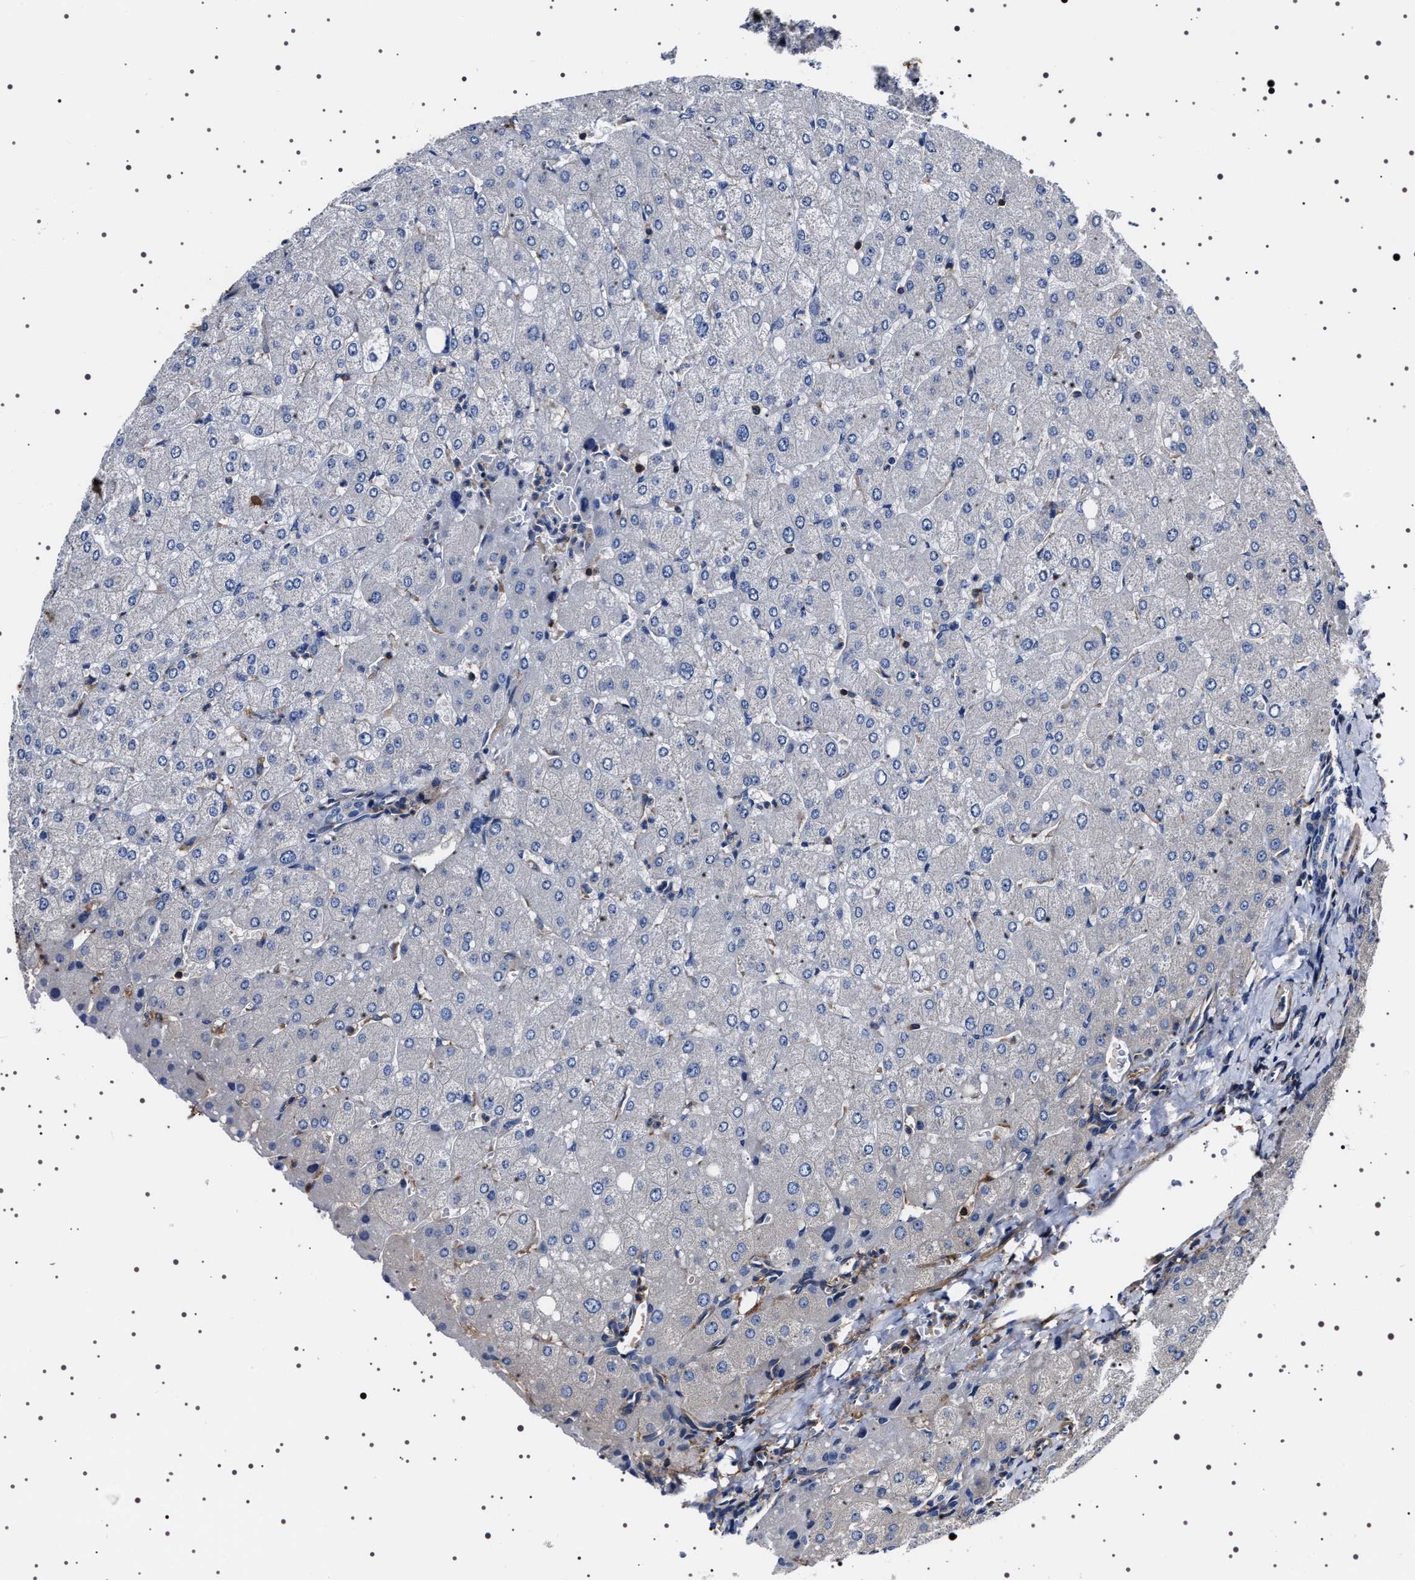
{"staining": {"intensity": "negative", "quantity": "none", "location": "none"}, "tissue": "liver", "cell_type": "Cholangiocytes", "image_type": "normal", "snomed": [{"axis": "morphology", "description": "Normal tissue, NOS"}, {"axis": "topography", "description": "Liver"}], "caption": "Image shows no significant protein staining in cholangiocytes of unremarkable liver.", "gene": "WDR1", "patient": {"sex": "male", "age": 55}}